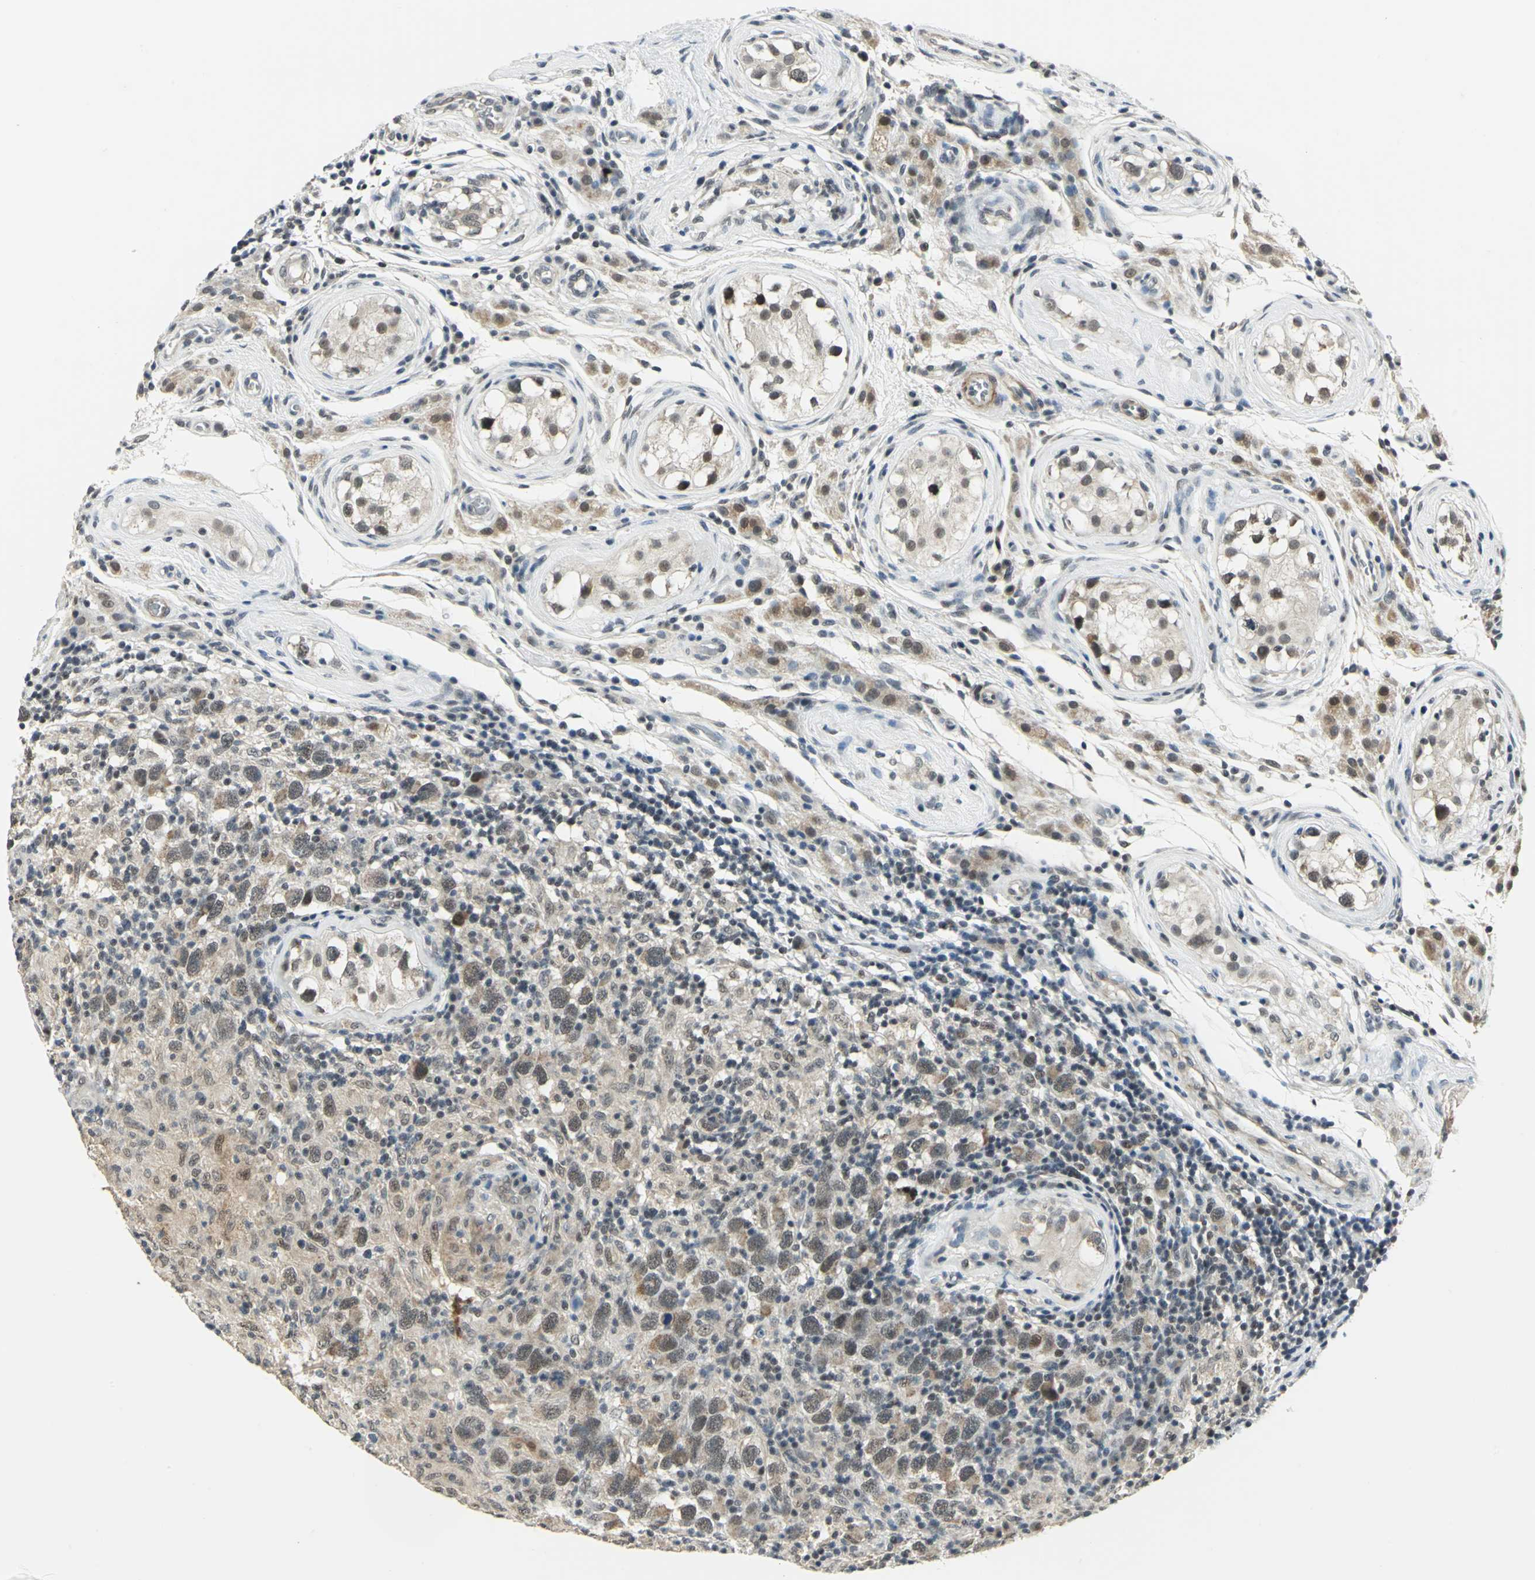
{"staining": {"intensity": "weak", "quantity": ">75%", "location": "cytoplasmic/membranous,nuclear"}, "tissue": "testis cancer", "cell_type": "Tumor cells", "image_type": "cancer", "snomed": [{"axis": "morphology", "description": "Carcinoma, Embryonal, NOS"}, {"axis": "topography", "description": "Testis"}], "caption": "Testis cancer (embryonal carcinoma) stained for a protein exhibits weak cytoplasmic/membranous and nuclear positivity in tumor cells. (IHC, brightfield microscopy, high magnification).", "gene": "MTA1", "patient": {"sex": "male", "age": 21}}